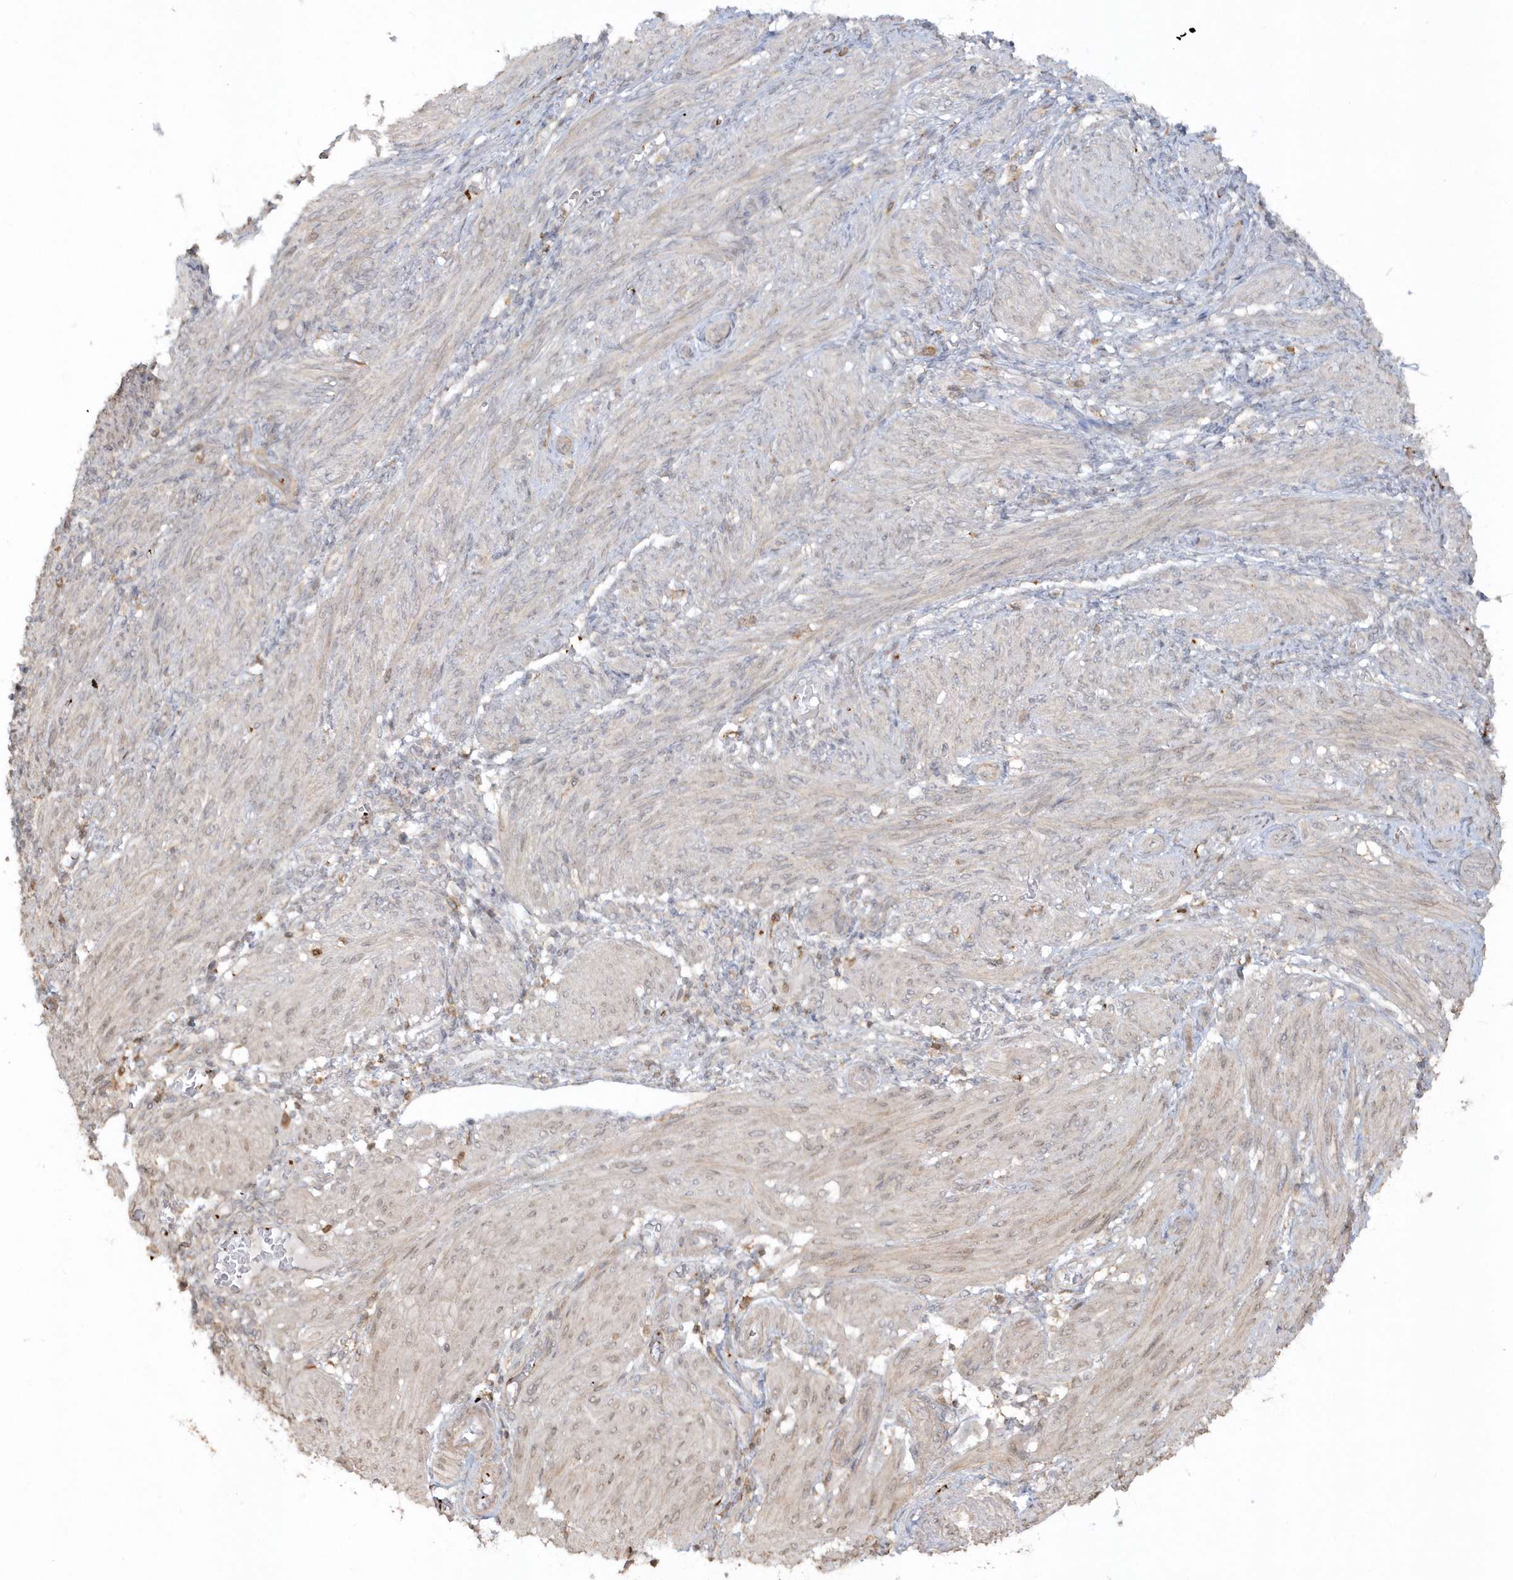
{"staining": {"intensity": "weak", "quantity": "<25%", "location": "nuclear"}, "tissue": "smooth muscle", "cell_type": "Smooth muscle cells", "image_type": "normal", "snomed": [{"axis": "morphology", "description": "Normal tissue, NOS"}, {"axis": "topography", "description": "Smooth muscle"}], "caption": "High power microscopy micrograph of an immunohistochemistry (IHC) photomicrograph of normal smooth muscle, revealing no significant positivity in smooth muscle cells.", "gene": "BSN", "patient": {"sex": "female", "age": 39}}